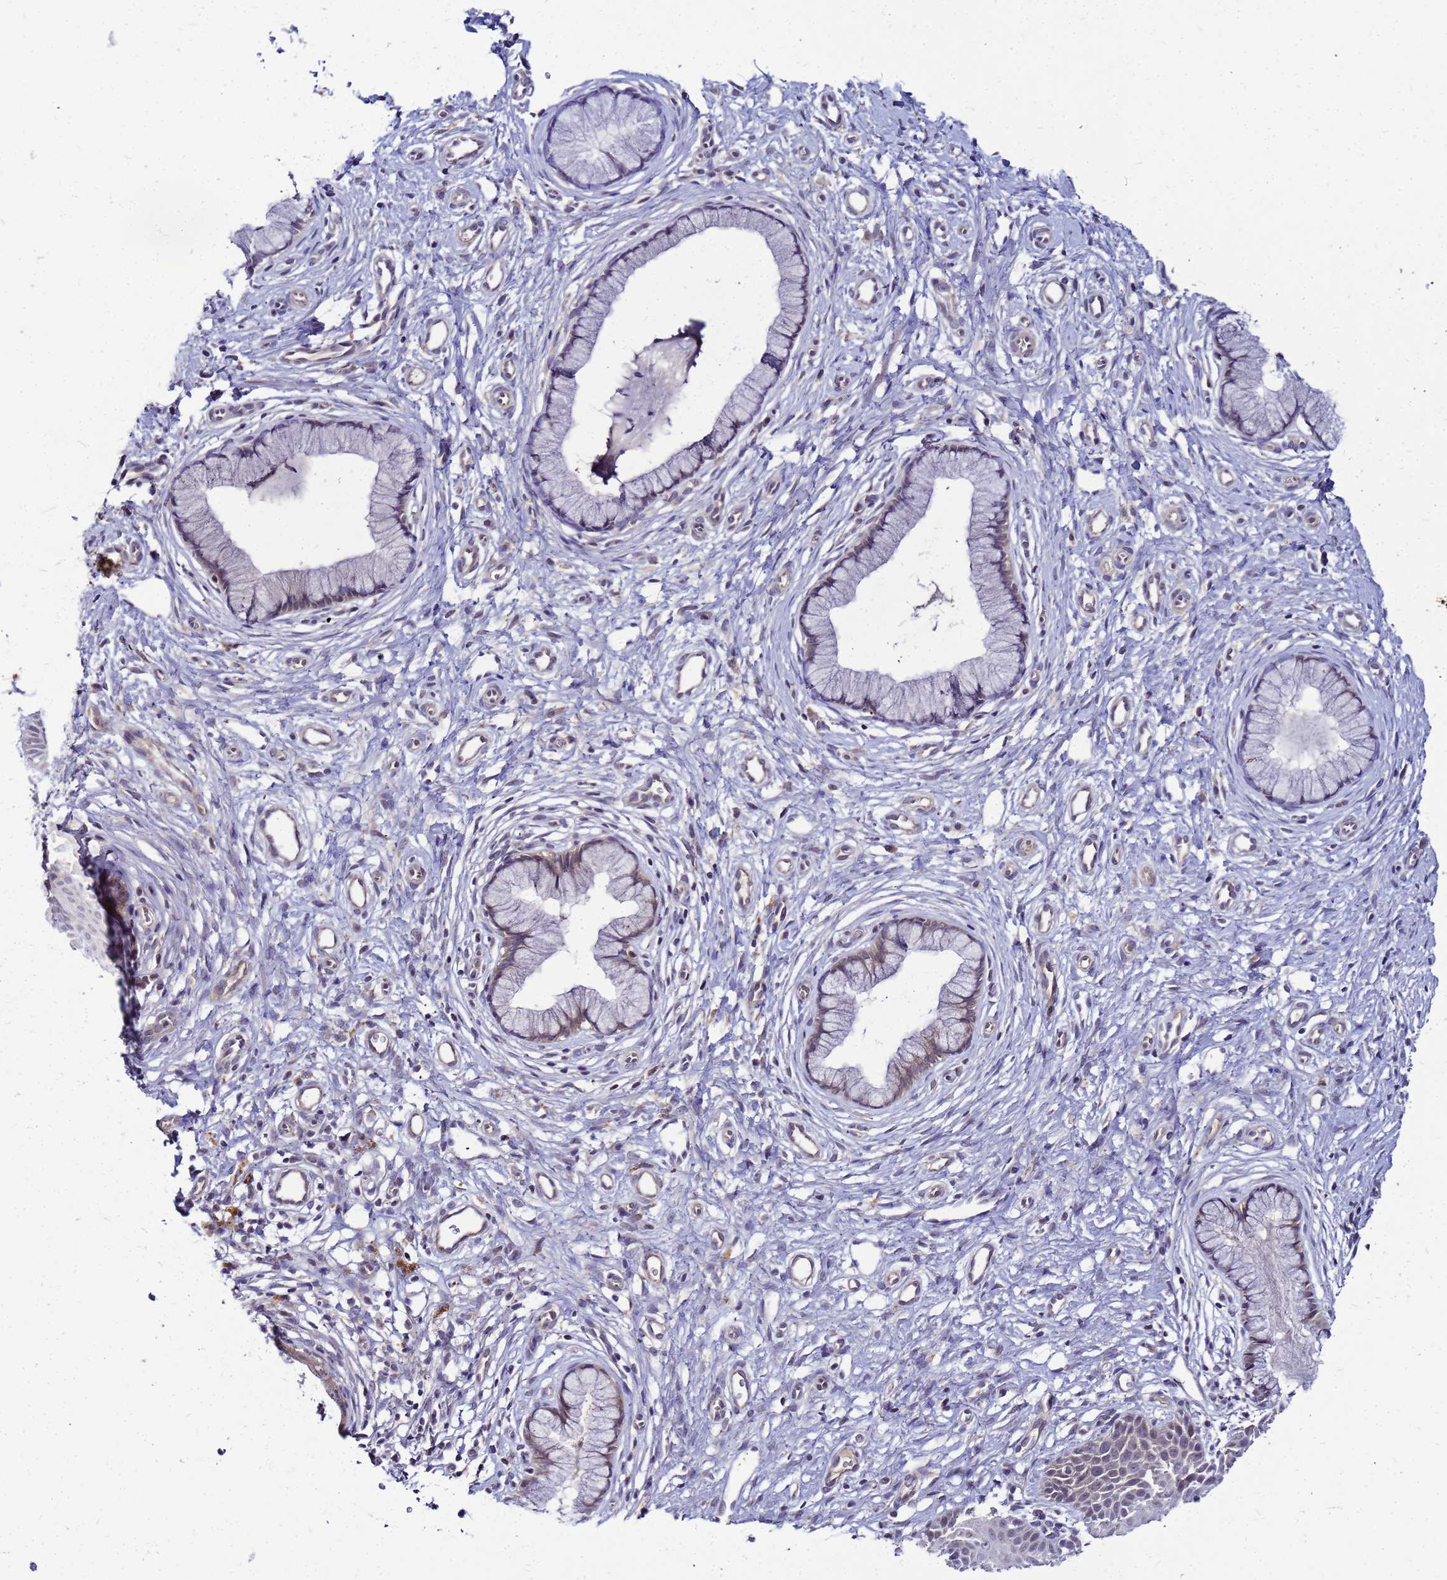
{"staining": {"intensity": "weak", "quantity": "<25%", "location": "cytoplasmic/membranous"}, "tissue": "cervix", "cell_type": "Glandular cells", "image_type": "normal", "snomed": [{"axis": "morphology", "description": "Normal tissue, NOS"}, {"axis": "topography", "description": "Cervix"}], "caption": "Protein analysis of unremarkable cervix displays no significant staining in glandular cells.", "gene": "SAT1", "patient": {"sex": "female", "age": 36}}